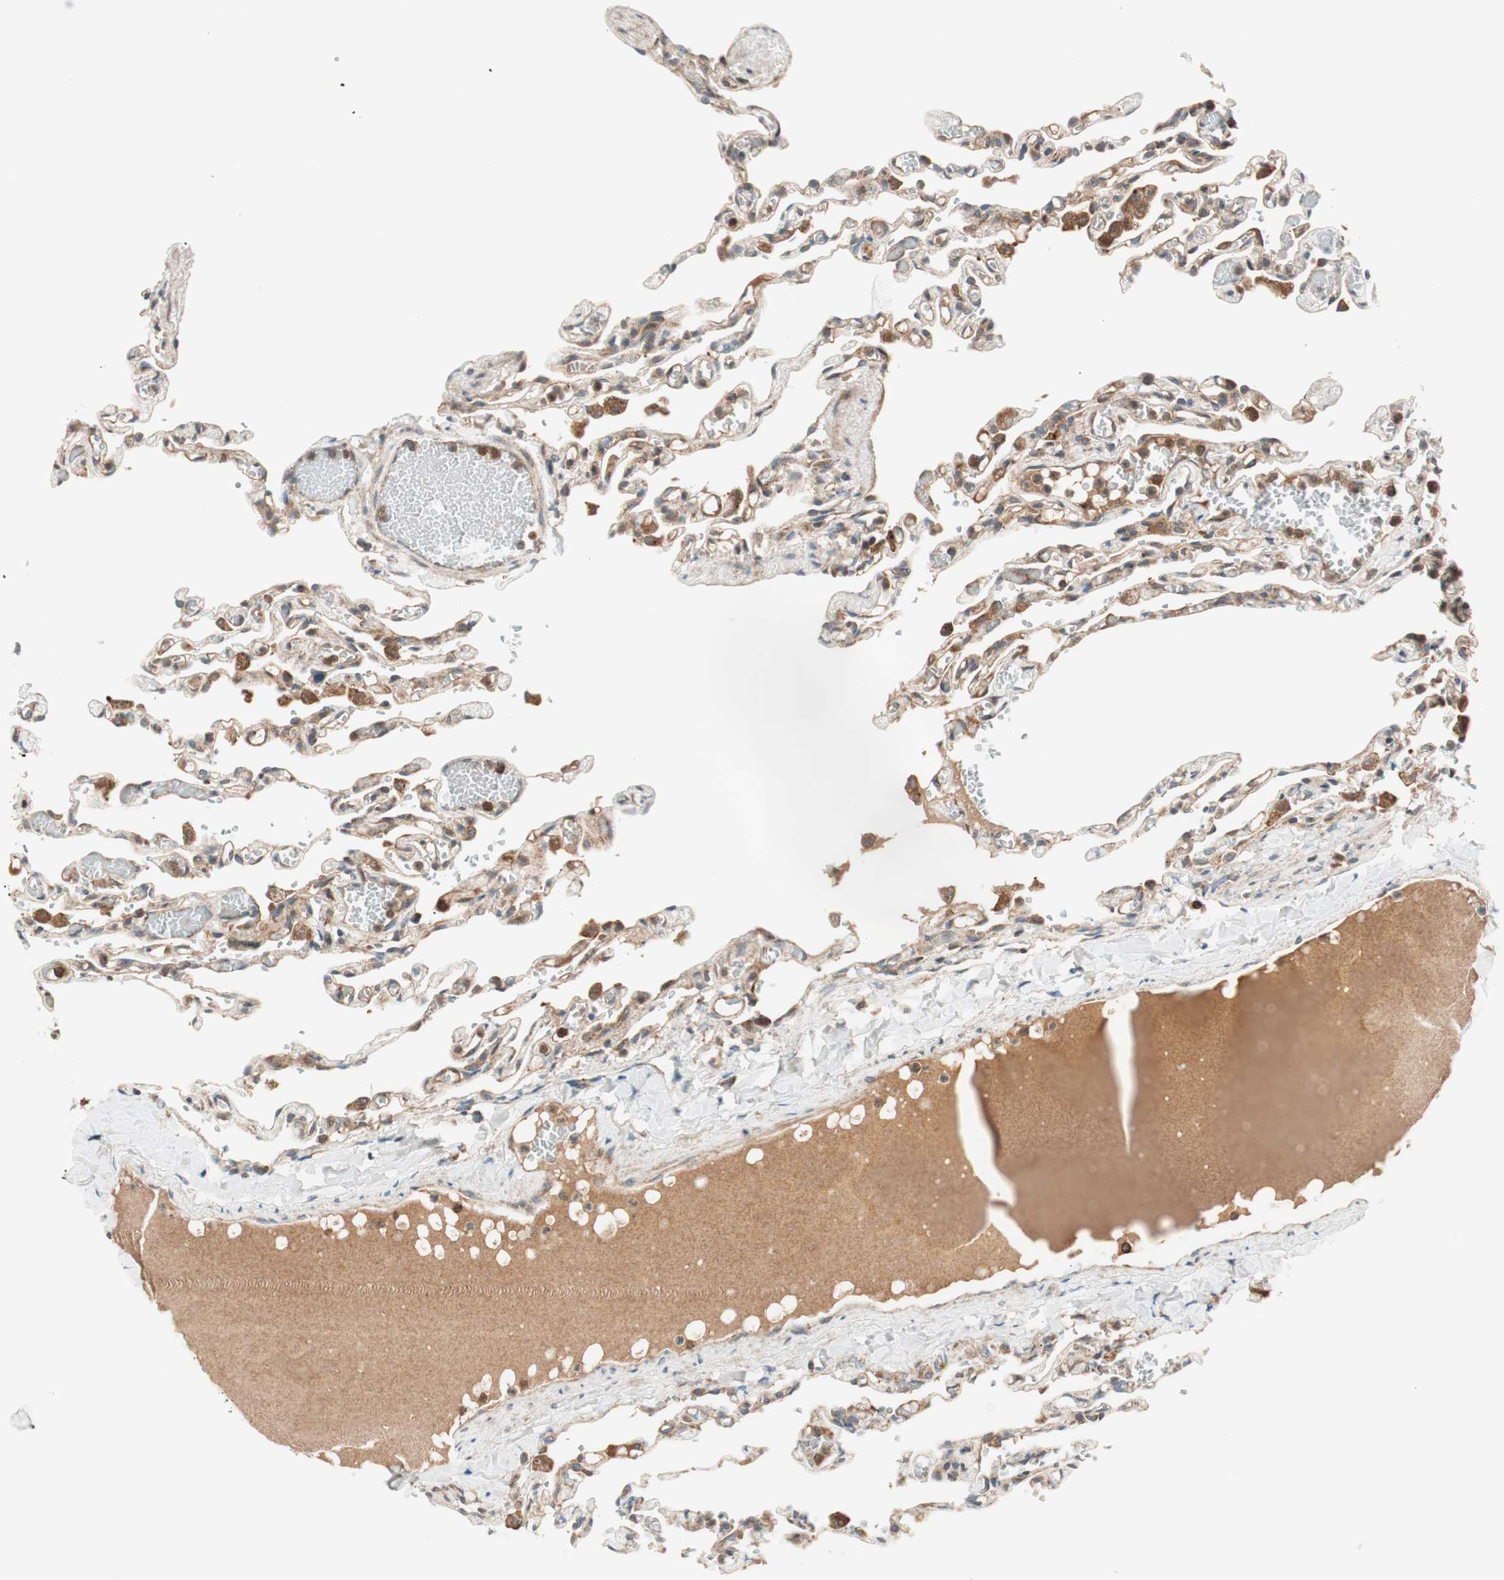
{"staining": {"intensity": "weak", "quantity": "25%-75%", "location": "cytoplasmic/membranous"}, "tissue": "lung", "cell_type": "Alveolar cells", "image_type": "normal", "snomed": [{"axis": "morphology", "description": "Normal tissue, NOS"}, {"axis": "topography", "description": "Lung"}], "caption": "Unremarkable lung was stained to show a protein in brown. There is low levels of weak cytoplasmic/membranous positivity in approximately 25%-75% of alveolar cells. (Stains: DAB in brown, nuclei in blue, Microscopy: brightfield microscopy at high magnification).", "gene": "ABI1", "patient": {"sex": "male", "age": 21}}